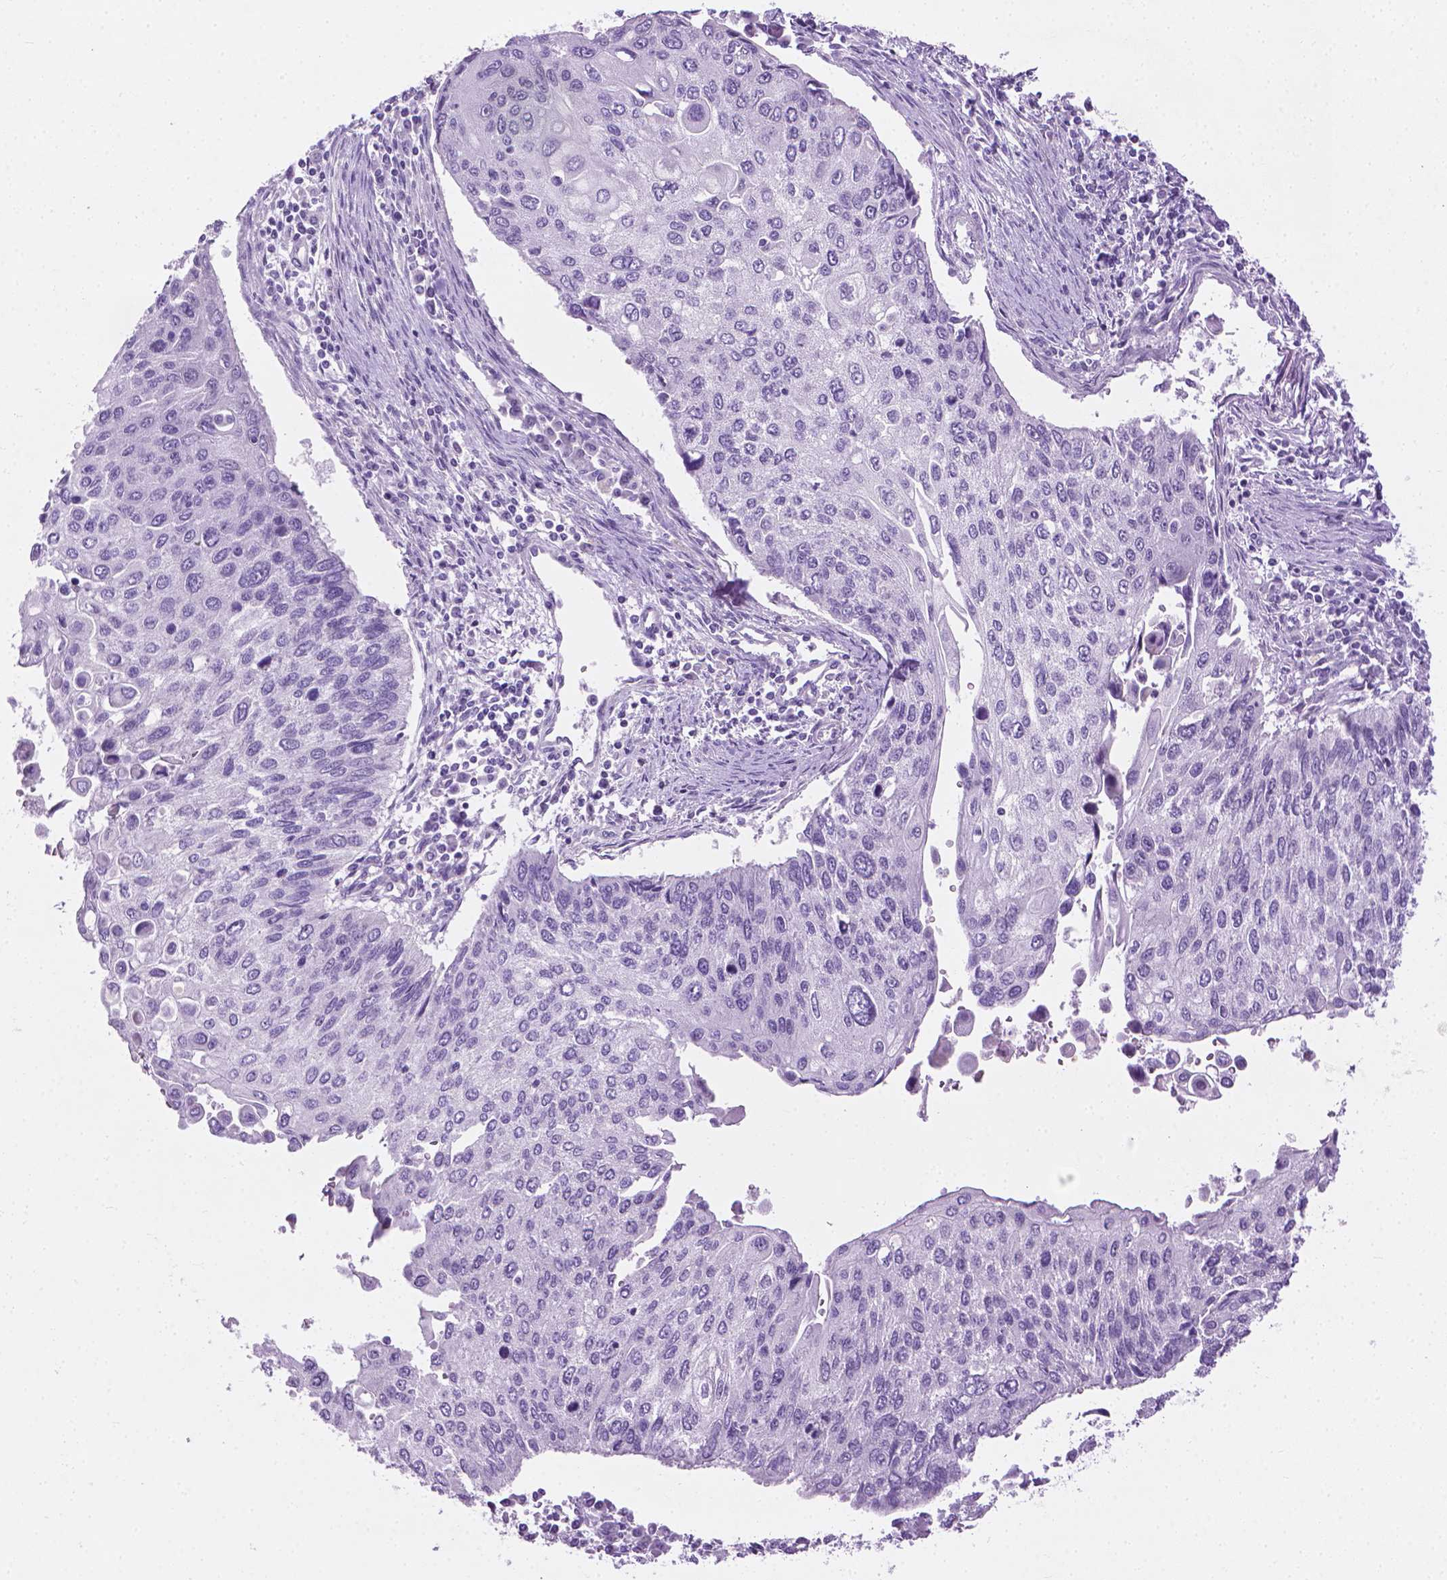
{"staining": {"intensity": "negative", "quantity": "none", "location": "none"}, "tissue": "lung cancer", "cell_type": "Tumor cells", "image_type": "cancer", "snomed": [{"axis": "morphology", "description": "Squamous cell carcinoma, NOS"}, {"axis": "morphology", "description": "Squamous cell carcinoma, metastatic, NOS"}, {"axis": "topography", "description": "Lung"}], "caption": "This is a image of immunohistochemistry staining of lung cancer, which shows no staining in tumor cells. (IHC, brightfield microscopy, high magnification).", "gene": "KRT73", "patient": {"sex": "male", "age": 63}}